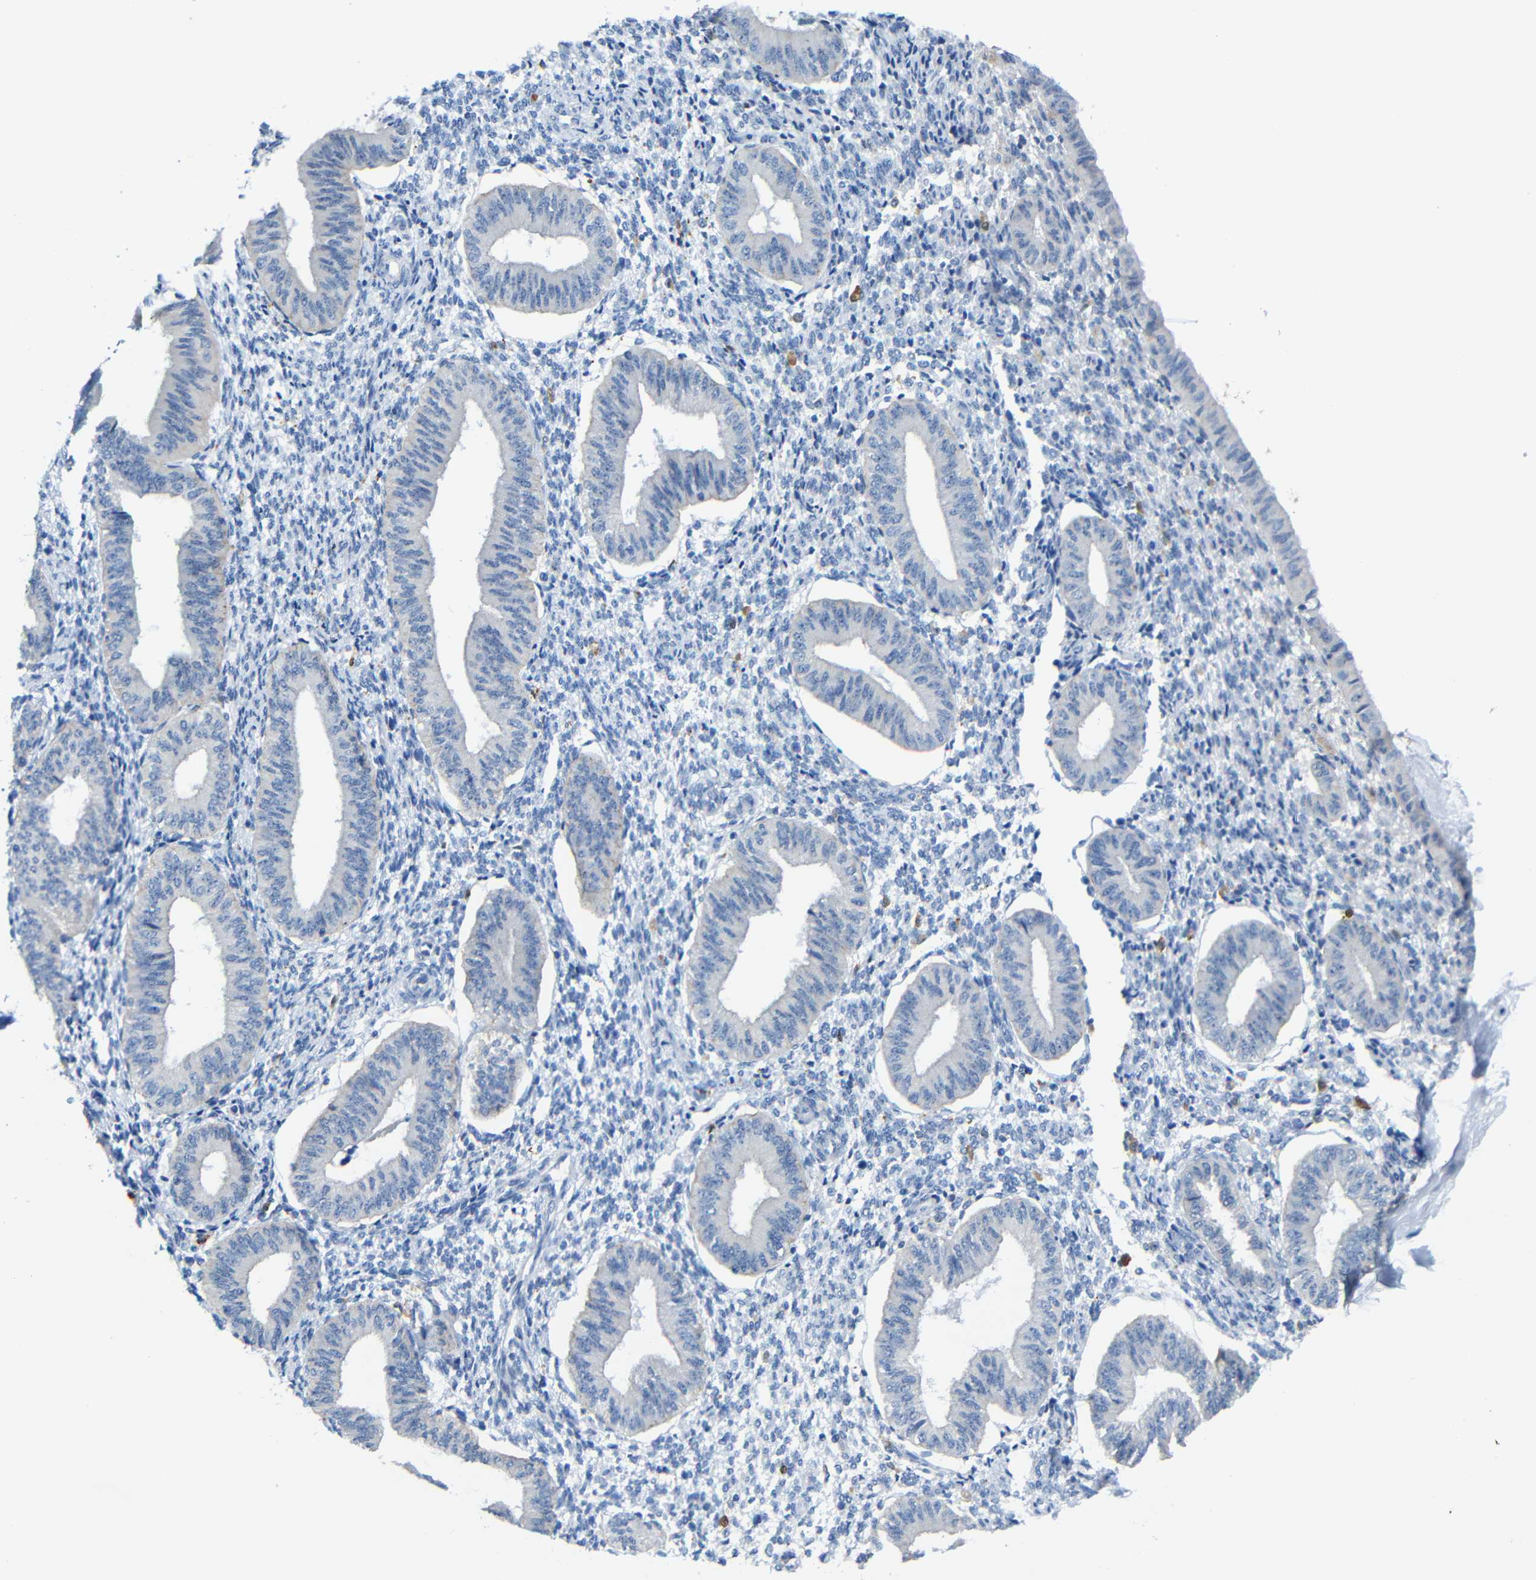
{"staining": {"intensity": "negative", "quantity": "none", "location": "none"}, "tissue": "endometrium", "cell_type": "Cells in endometrial stroma", "image_type": "normal", "snomed": [{"axis": "morphology", "description": "Normal tissue, NOS"}, {"axis": "topography", "description": "Endometrium"}], "caption": "This histopathology image is of normal endometrium stained with immunohistochemistry to label a protein in brown with the nuclei are counter-stained blue. There is no staining in cells in endometrial stroma.", "gene": "C1orf210", "patient": {"sex": "female", "age": 50}}